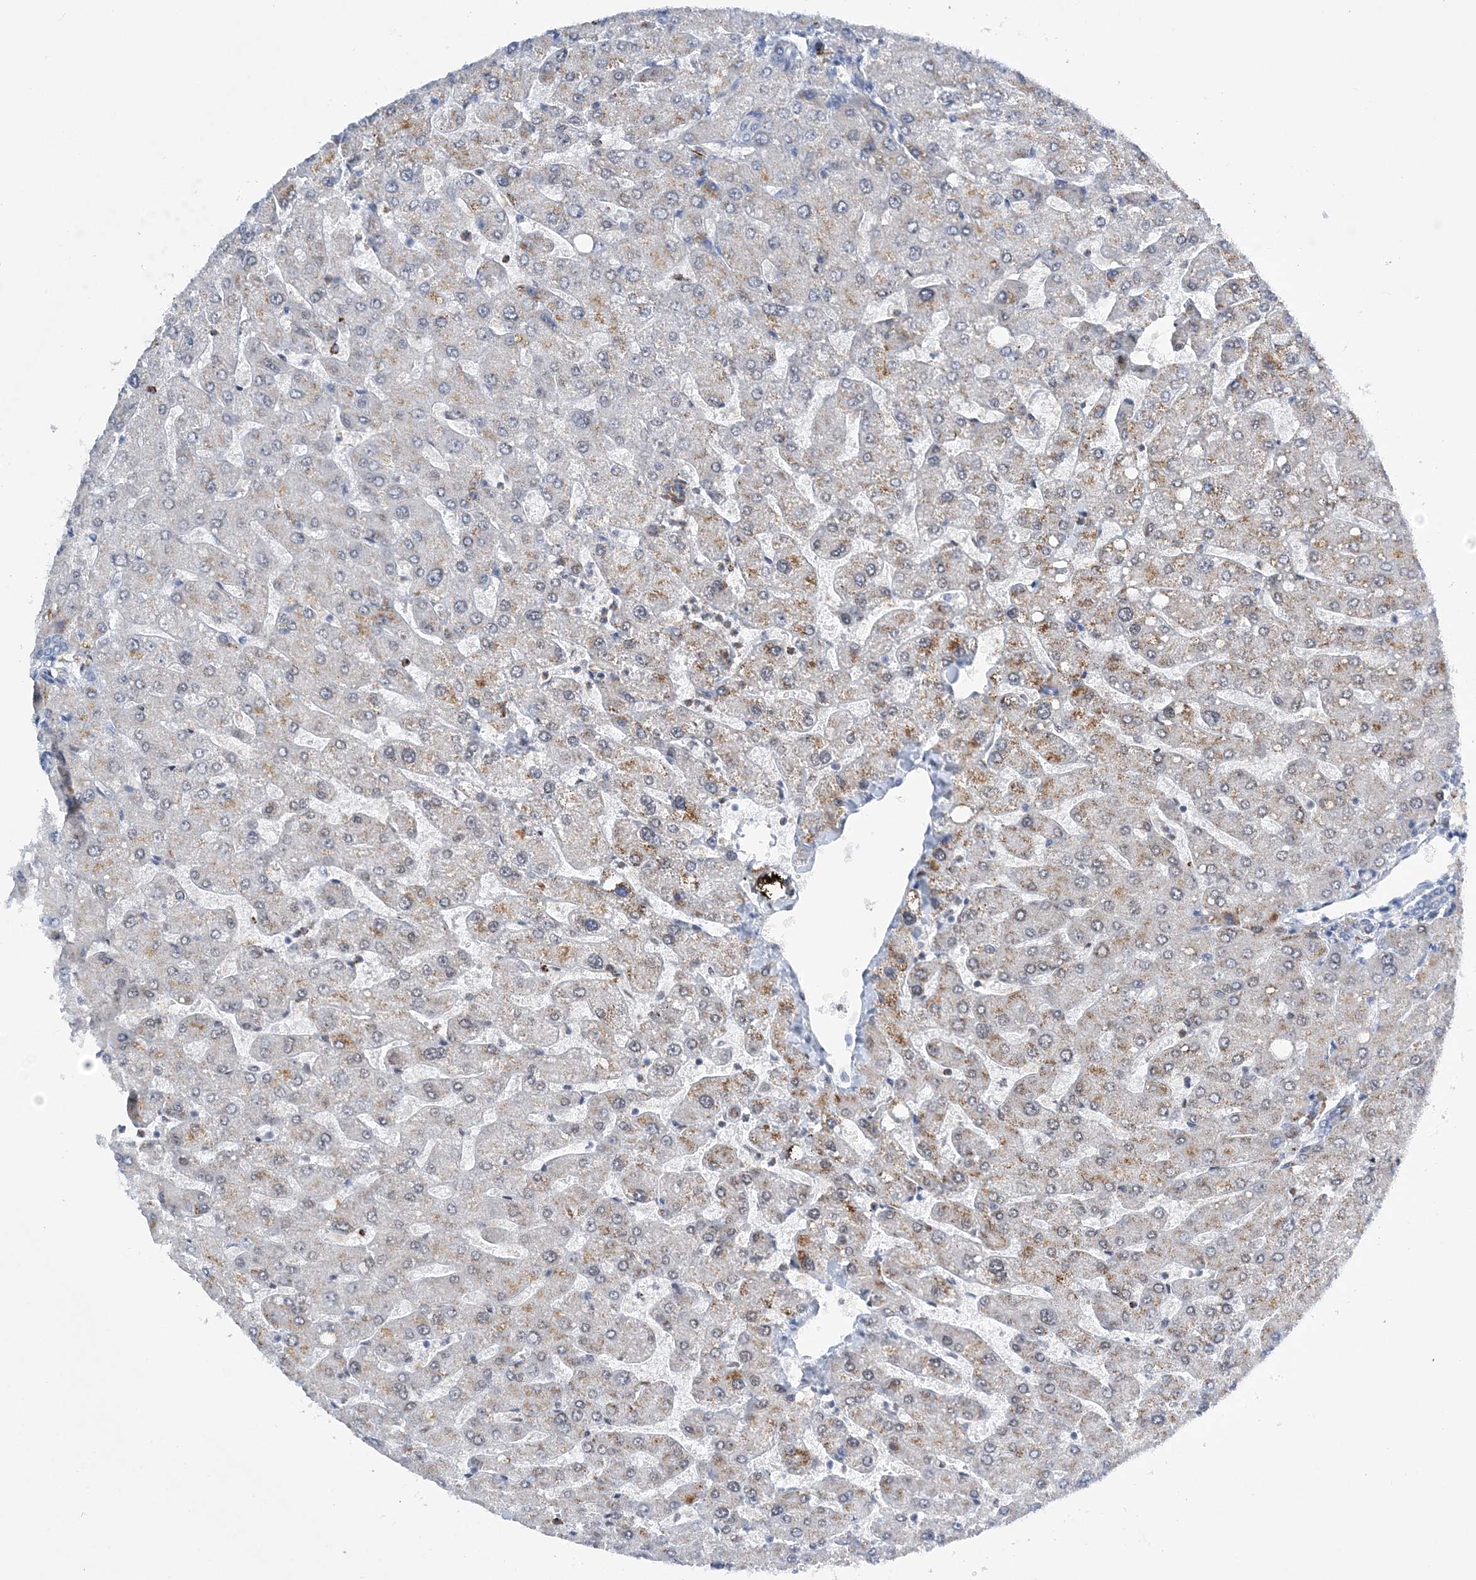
{"staining": {"intensity": "negative", "quantity": "none", "location": "none"}, "tissue": "liver", "cell_type": "Cholangiocytes", "image_type": "normal", "snomed": [{"axis": "morphology", "description": "Normal tissue, NOS"}, {"axis": "topography", "description": "Liver"}], "caption": "DAB immunohistochemical staining of benign human liver demonstrates no significant staining in cholangiocytes. Nuclei are stained in blue.", "gene": "PRMT9", "patient": {"sex": "male", "age": 55}}